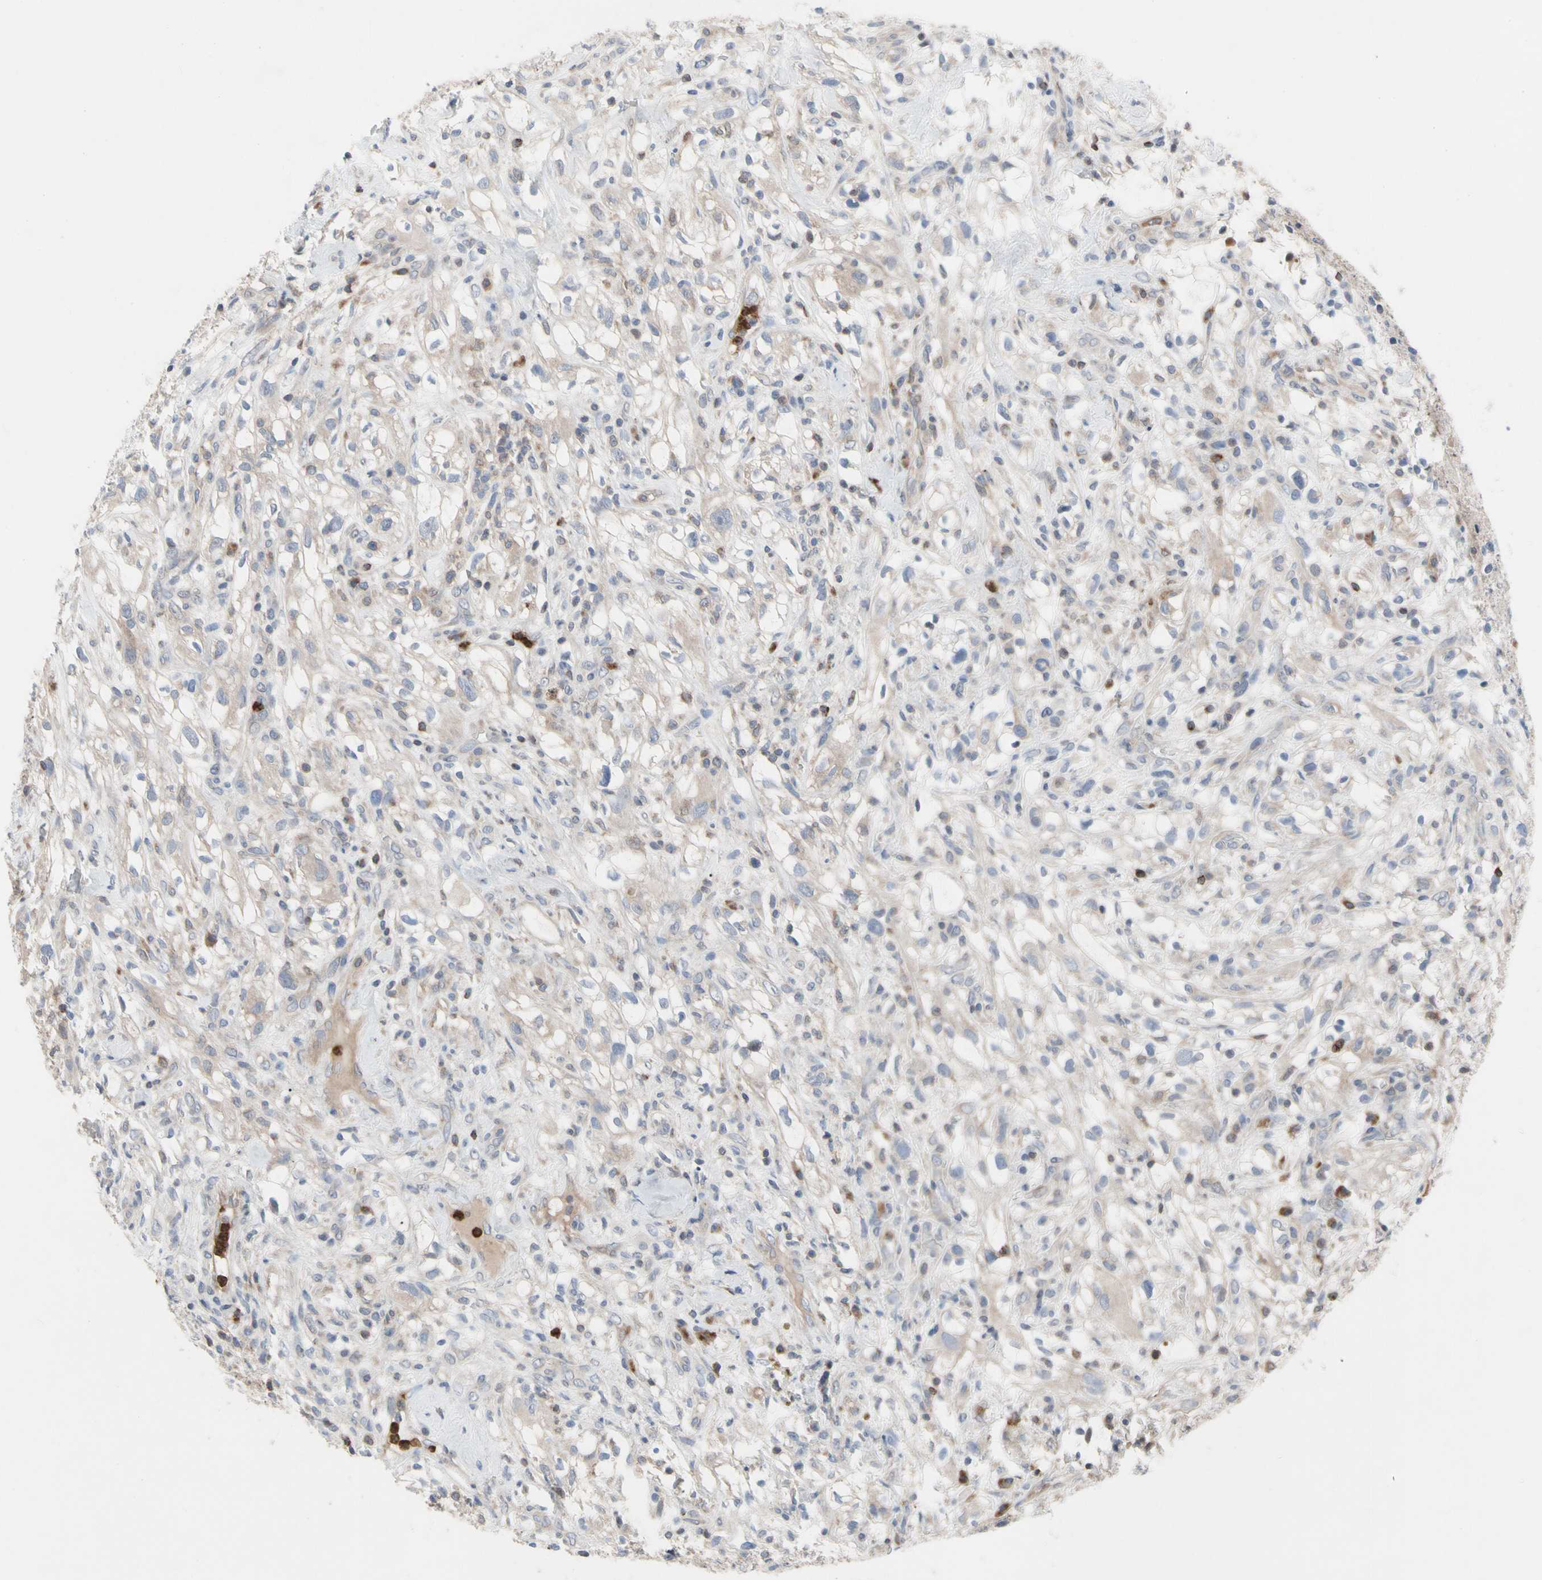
{"staining": {"intensity": "weak", "quantity": "<25%", "location": "cytoplasmic/membranous"}, "tissue": "renal cancer", "cell_type": "Tumor cells", "image_type": "cancer", "snomed": [{"axis": "morphology", "description": "Adenocarcinoma, NOS"}, {"axis": "topography", "description": "Kidney"}], "caption": "IHC image of renal adenocarcinoma stained for a protein (brown), which displays no positivity in tumor cells.", "gene": "MCL1", "patient": {"sex": "female", "age": 60}}